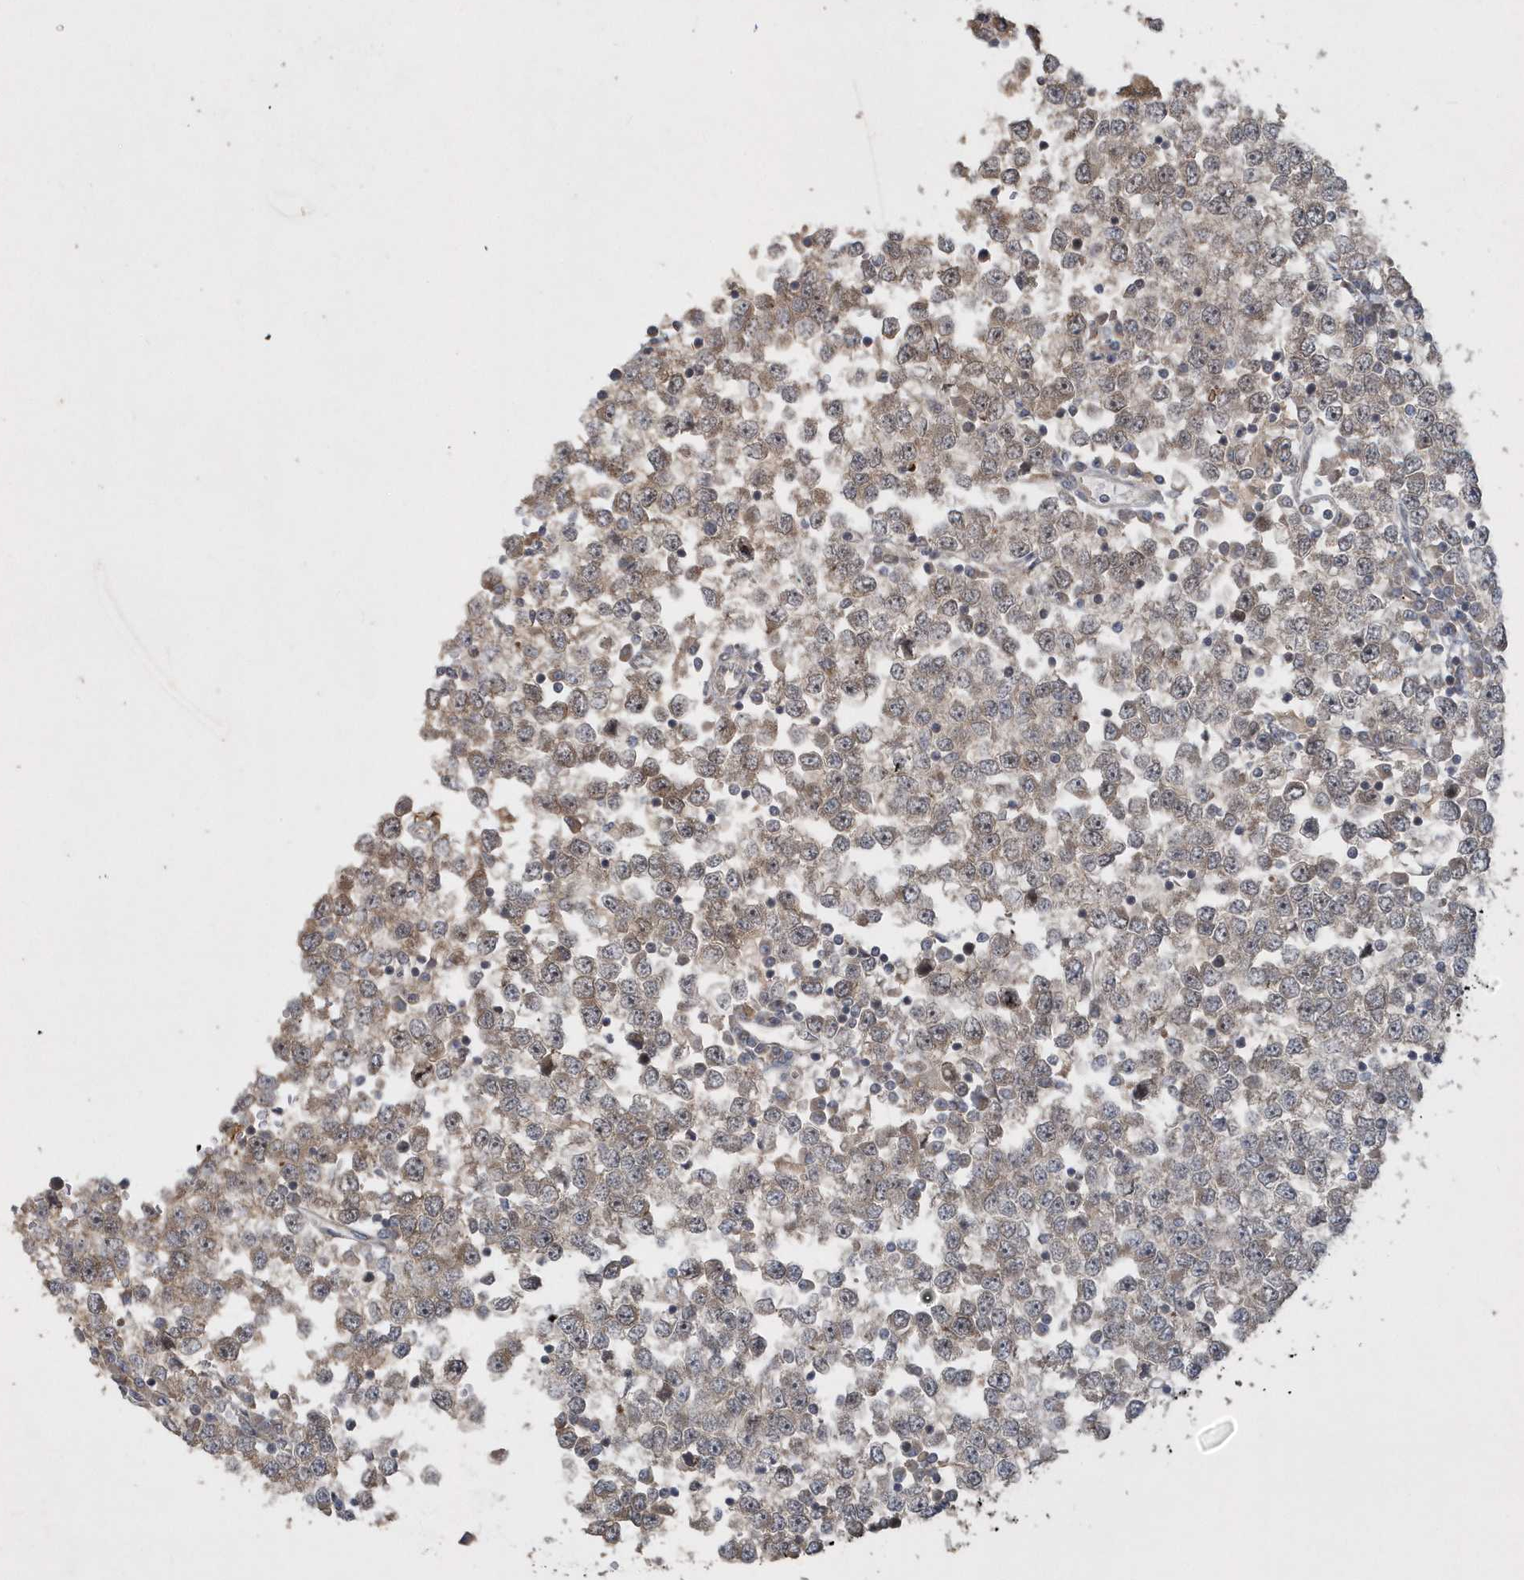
{"staining": {"intensity": "moderate", "quantity": "25%-75%", "location": "cytoplasmic/membranous,nuclear"}, "tissue": "testis cancer", "cell_type": "Tumor cells", "image_type": "cancer", "snomed": [{"axis": "morphology", "description": "Seminoma, NOS"}, {"axis": "topography", "description": "Testis"}], "caption": "Testis cancer was stained to show a protein in brown. There is medium levels of moderate cytoplasmic/membranous and nuclear staining in approximately 25%-75% of tumor cells. The protein is stained brown, and the nuclei are stained in blue (DAB (3,3'-diaminobenzidine) IHC with brightfield microscopy, high magnification).", "gene": "TRAIP", "patient": {"sex": "male", "age": 65}}